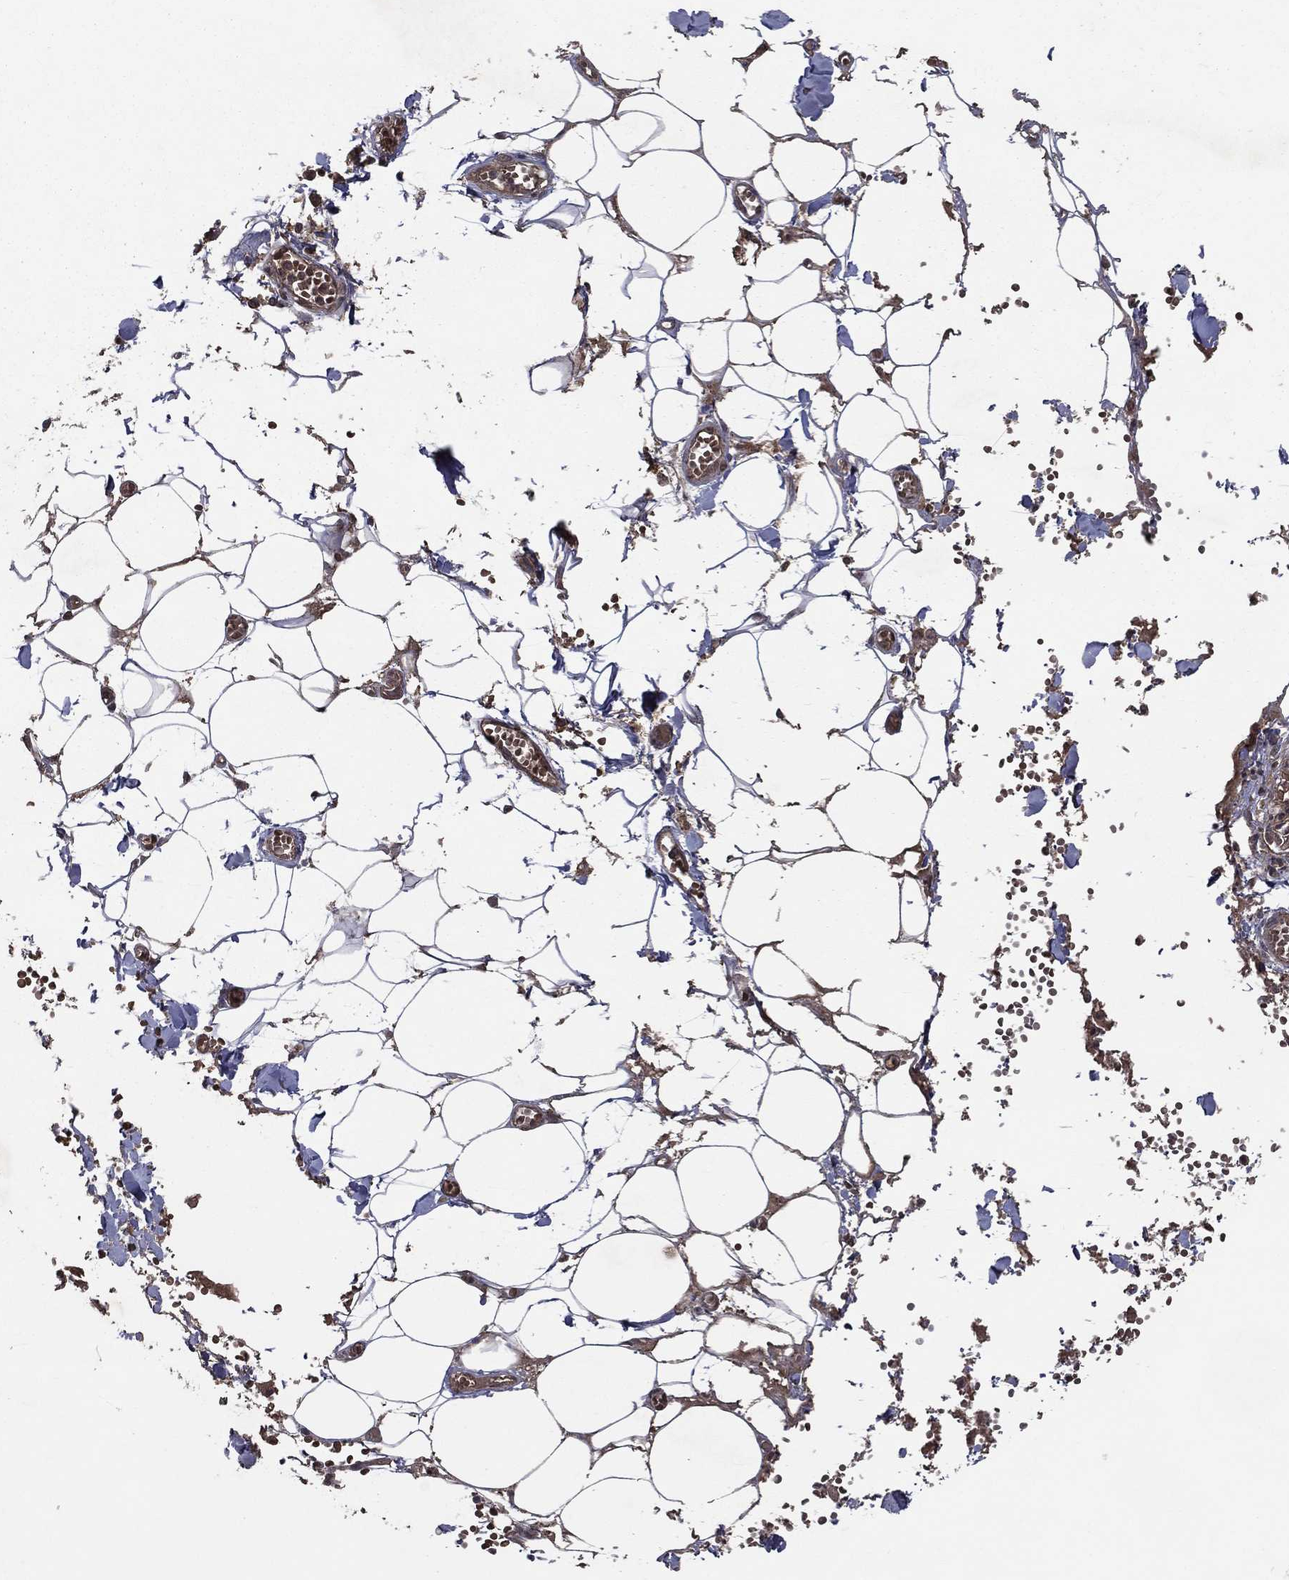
{"staining": {"intensity": "negative", "quantity": "none", "location": "none"}, "tissue": "adipose tissue", "cell_type": "Adipocytes", "image_type": "normal", "snomed": [{"axis": "morphology", "description": "Normal tissue, NOS"}, {"axis": "morphology", "description": "Squamous cell carcinoma, NOS"}, {"axis": "topography", "description": "Cartilage tissue"}, {"axis": "topography", "description": "Lung"}], "caption": "Immunohistochemistry photomicrograph of normal adipose tissue: adipose tissue stained with DAB (3,3'-diaminobenzidine) demonstrates no significant protein expression in adipocytes.", "gene": "FGD1", "patient": {"sex": "male", "age": 66}}